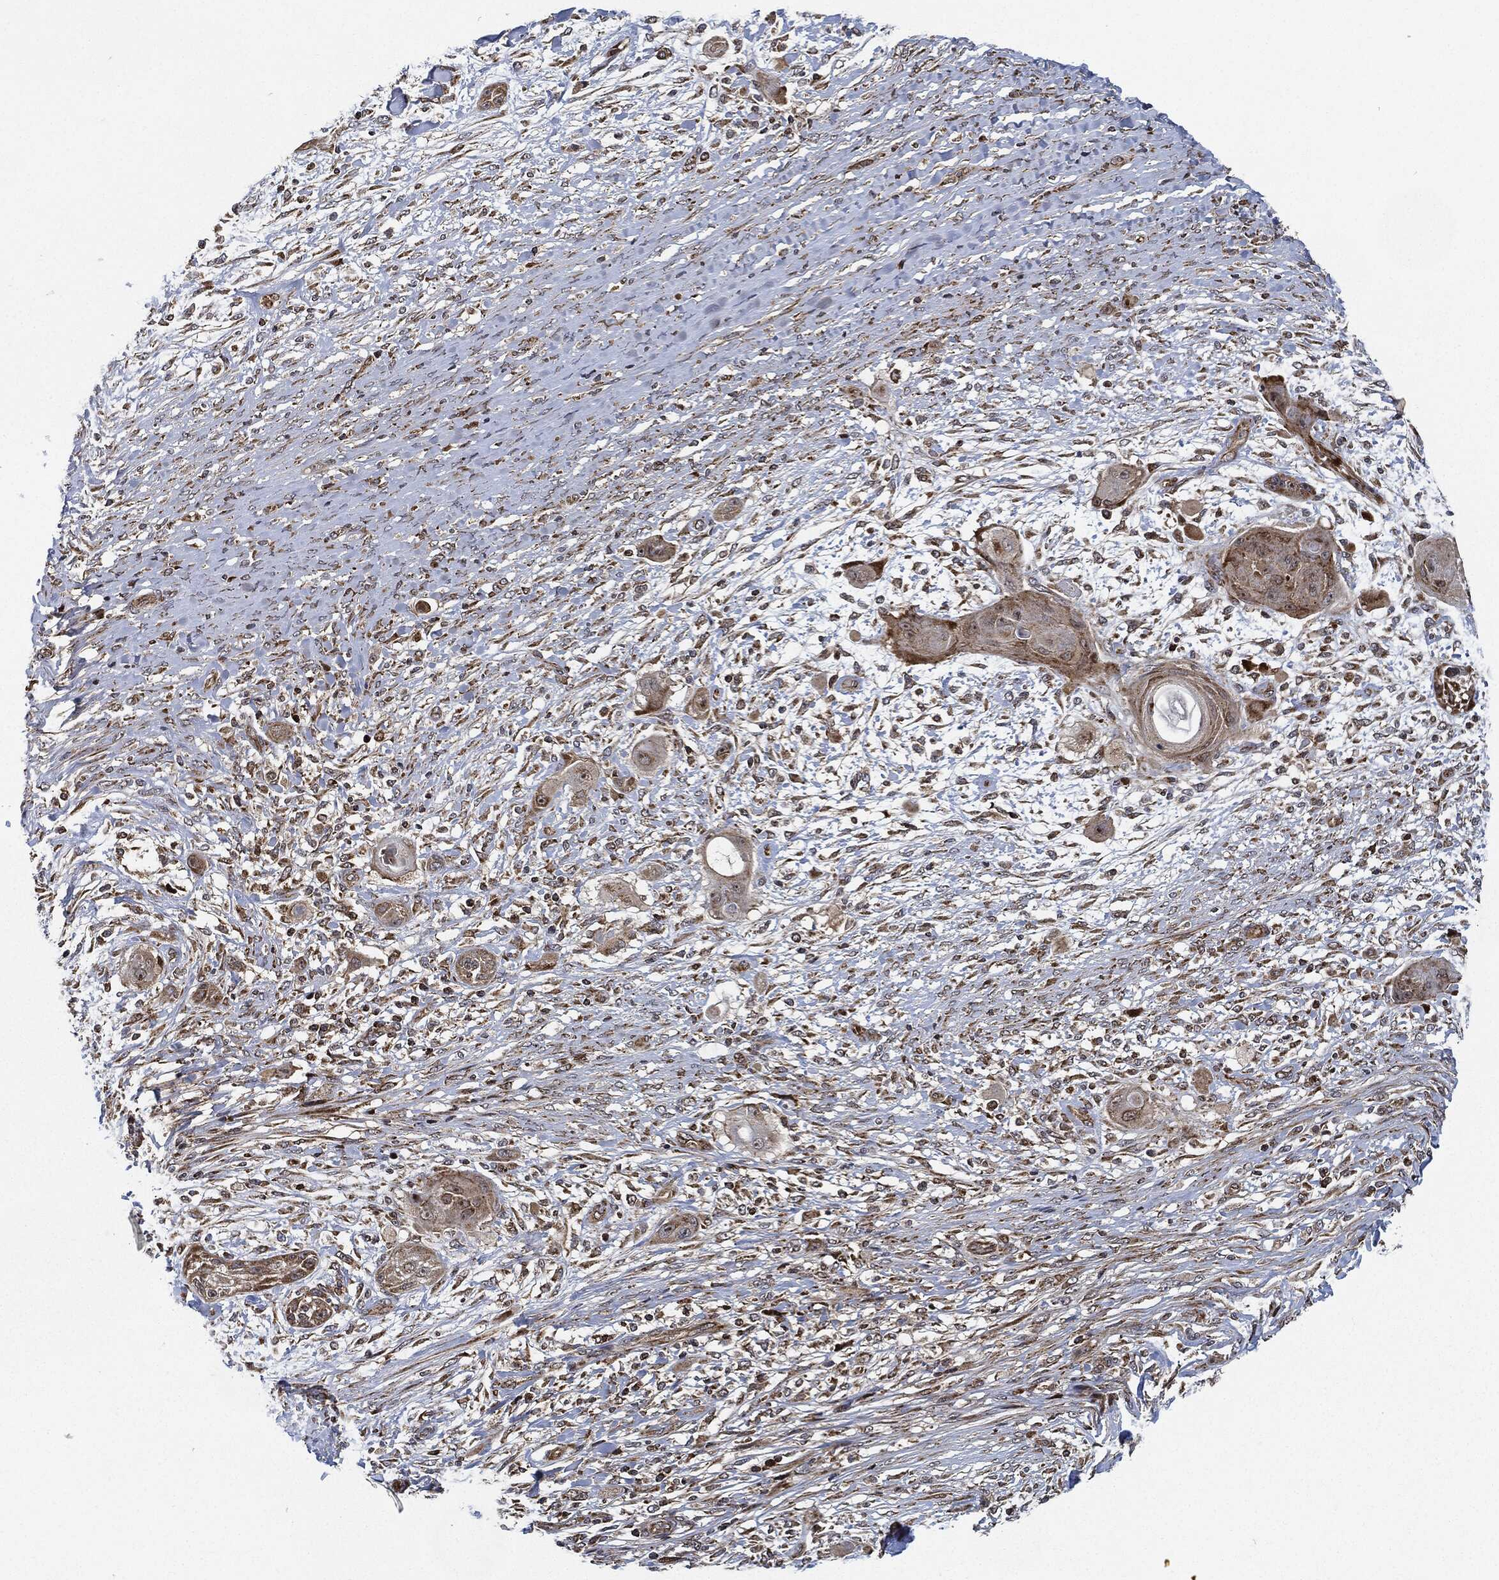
{"staining": {"intensity": "weak", "quantity": "25%-75%", "location": "cytoplasmic/membranous"}, "tissue": "skin cancer", "cell_type": "Tumor cells", "image_type": "cancer", "snomed": [{"axis": "morphology", "description": "Squamous cell carcinoma, NOS"}, {"axis": "topography", "description": "Skin"}], "caption": "Skin cancer stained with DAB immunohistochemistry displays low levels of weak cytoplasmic/membranous positivity in approximately 25%-75% of tumor cells.", "gene": "RNASEL", "patient": {"sex": "male", "age": 62}}